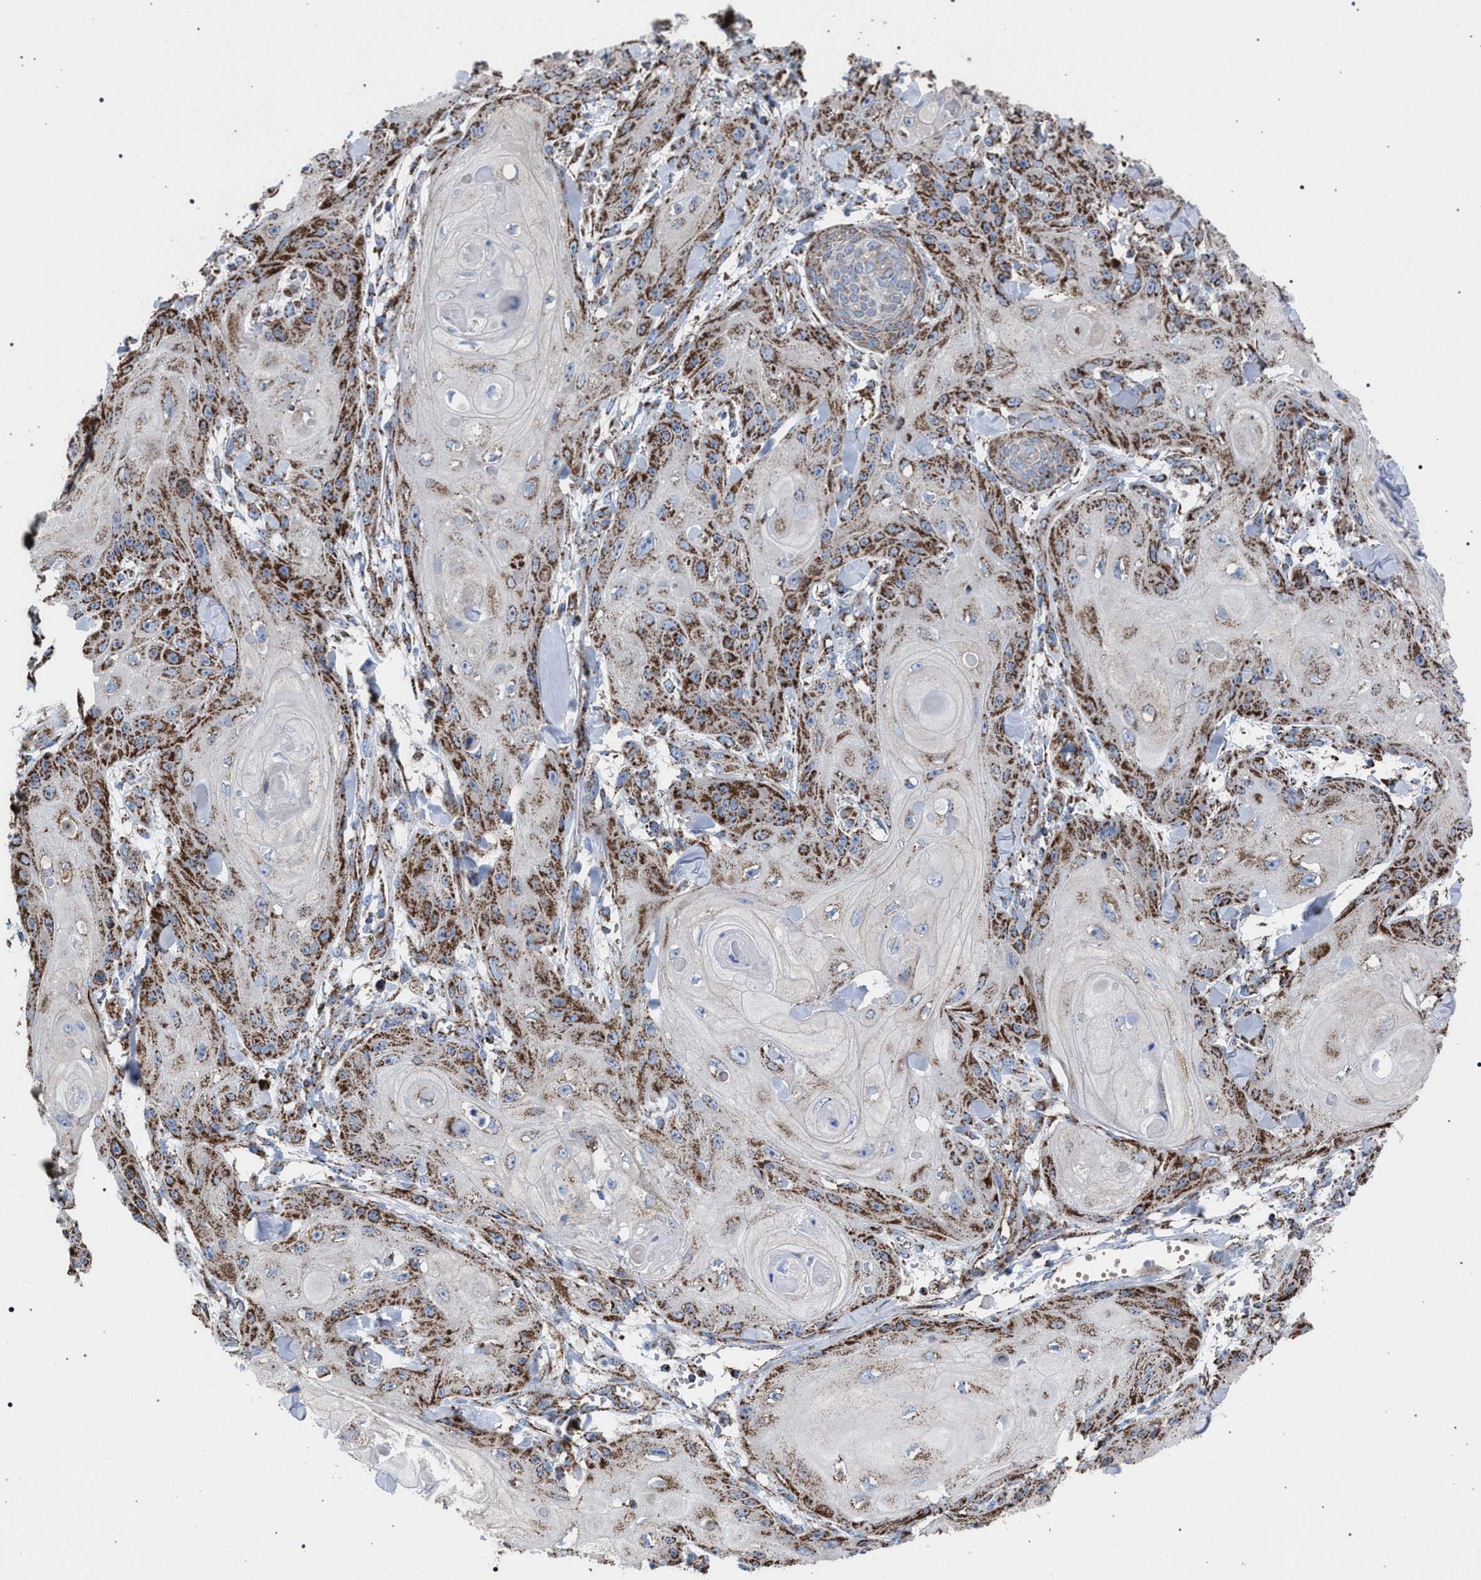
{"staining": {"intensity": "moderate", "quantity": "25%-75%", "location": "cytoplasmic/membranous"}, "tissue": "skin cancer", "cell_type": "Tumor cells", "image_type": "cancer", "snomed": [{"axis": "morphology", "description": "Squamous cell carcinoma, NOS"}, {"axis": "topography", "description": "Skin"}], "caption": "This image displays skin squamous cell carcinoma stained with immunohistochemistry to label a protein in brown. The cytoplasmic/membranous of tumor cells show moderate positivity for the protein. Nuclei are counter-stained blue.", "gene": "VPS13A", "patient": {"sex": "male", "age": 74}}